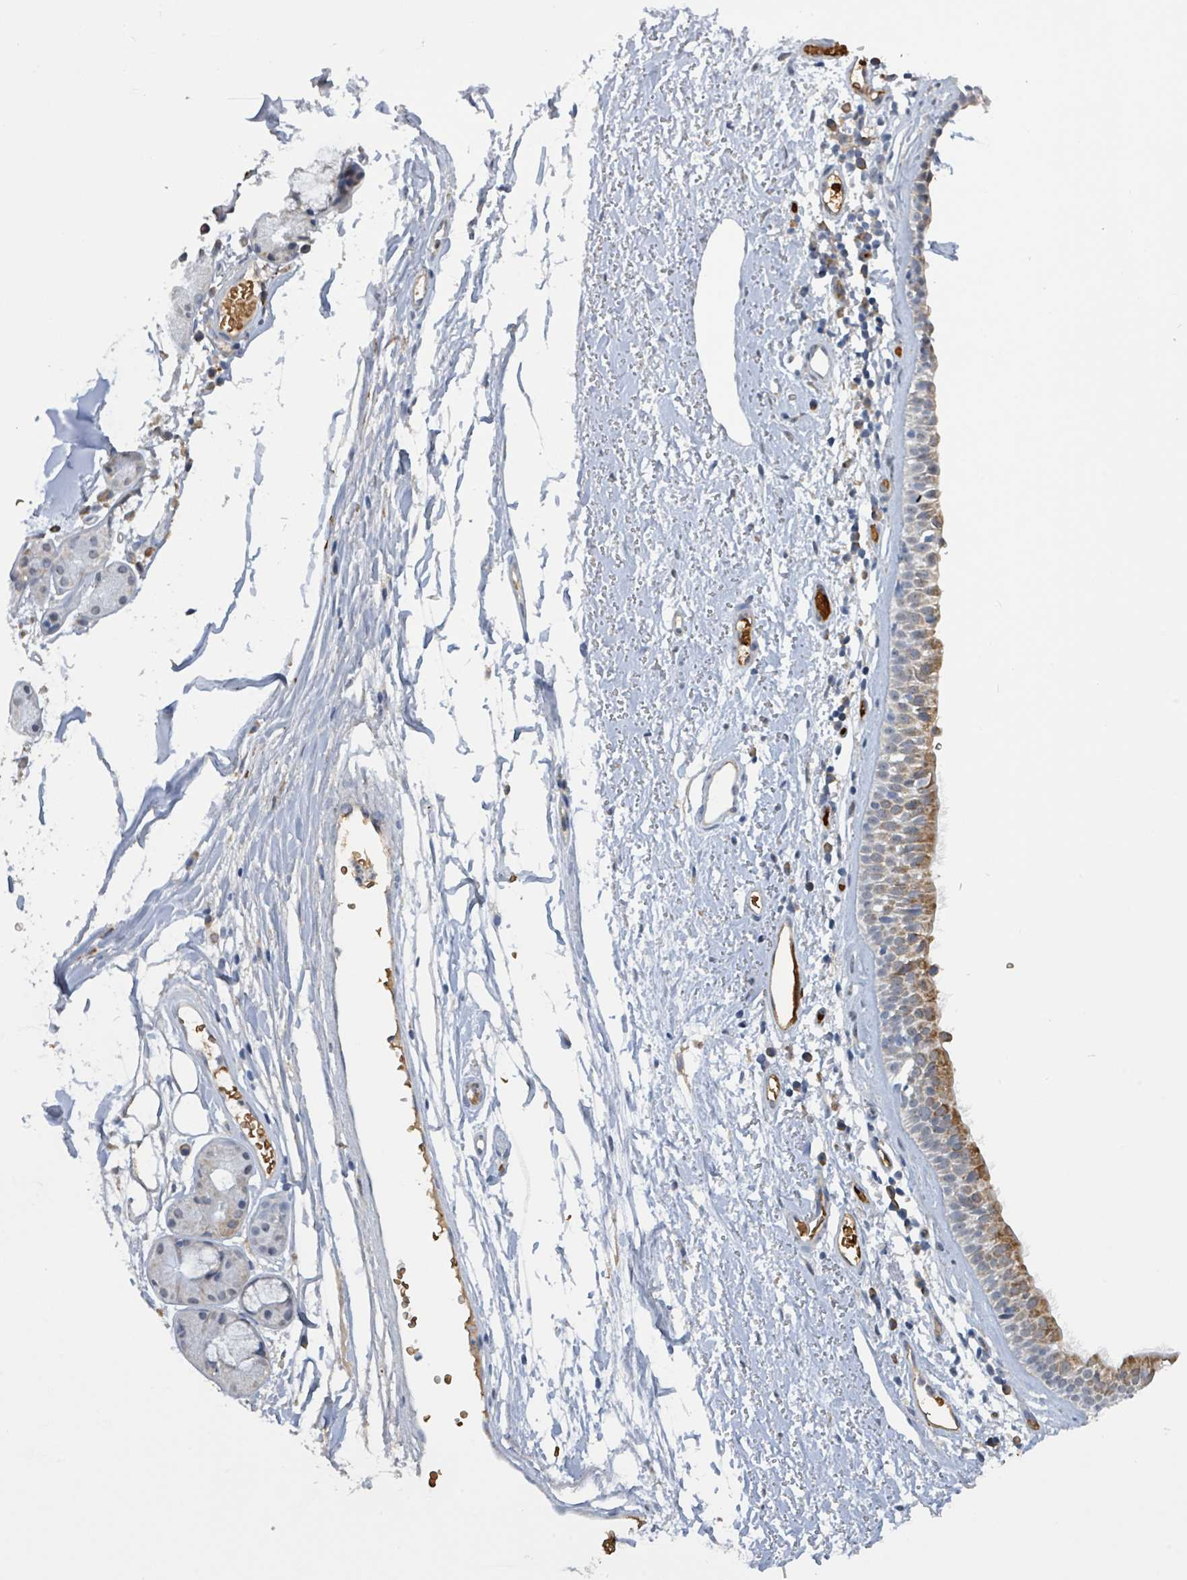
{"staining": {"intensity": "moderate", "quantity": "25%-75%", "location": "cytoplasmic/membranous"}, "tissue": "nasopharynx", "cell_type": "Respiratory epithelial cells", "image_type": "normal", "snomed": [{"axis": "morphology", "description": "Normal tissue, NOS"}, {"axis": "topography", "description": "Cartilage tissue"}, {"axis": "topography", "description": "Nasopharynx"}], "caption": "Moderate cytoplasmic/membranous protein positivity is present in approximately 25%-75% of respiratory epithelial cells in nasopharynx.", "gene": "SEBOX", "patient": {"sex": "male", "age": 56}}